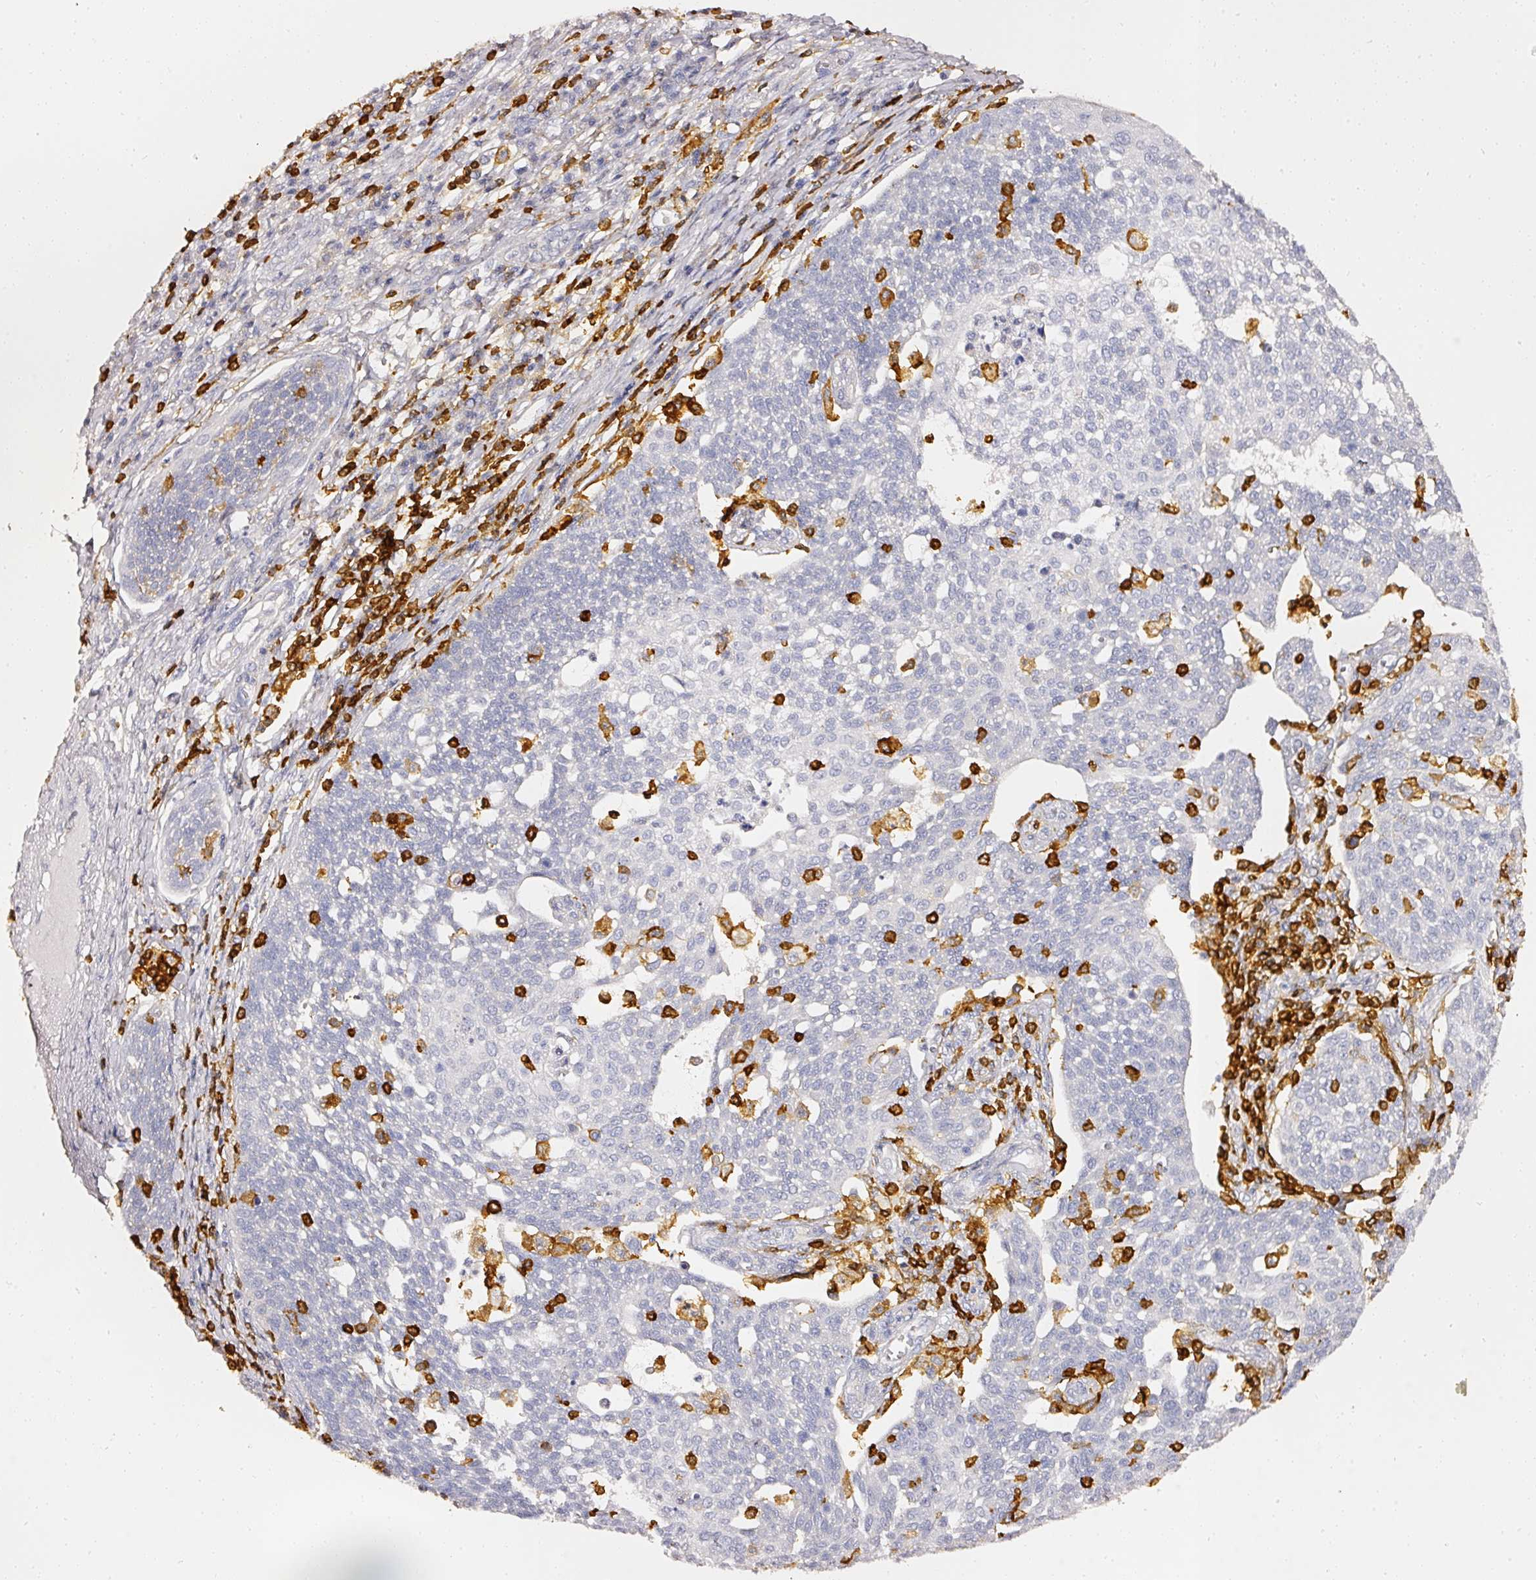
{"staining": {"intensity": "negative", "quantity": "none", "location": "none"}, "tissue": "cervical cancer", "cell_type": "Tumor cells", "image_type": "cancer", "snomed": [{"axis": "morphology", "description": "Squamous cell carcinoma, NOS"}, {"axis": "topography", "description": "Cervix"}], "caption": "Immunohistochemical staining of cervical squamous cell carcinoma demonstrates no significant positivity in tumor cells.", "gene": "EVL", "patient": {"sex": "female", "age": 34}}